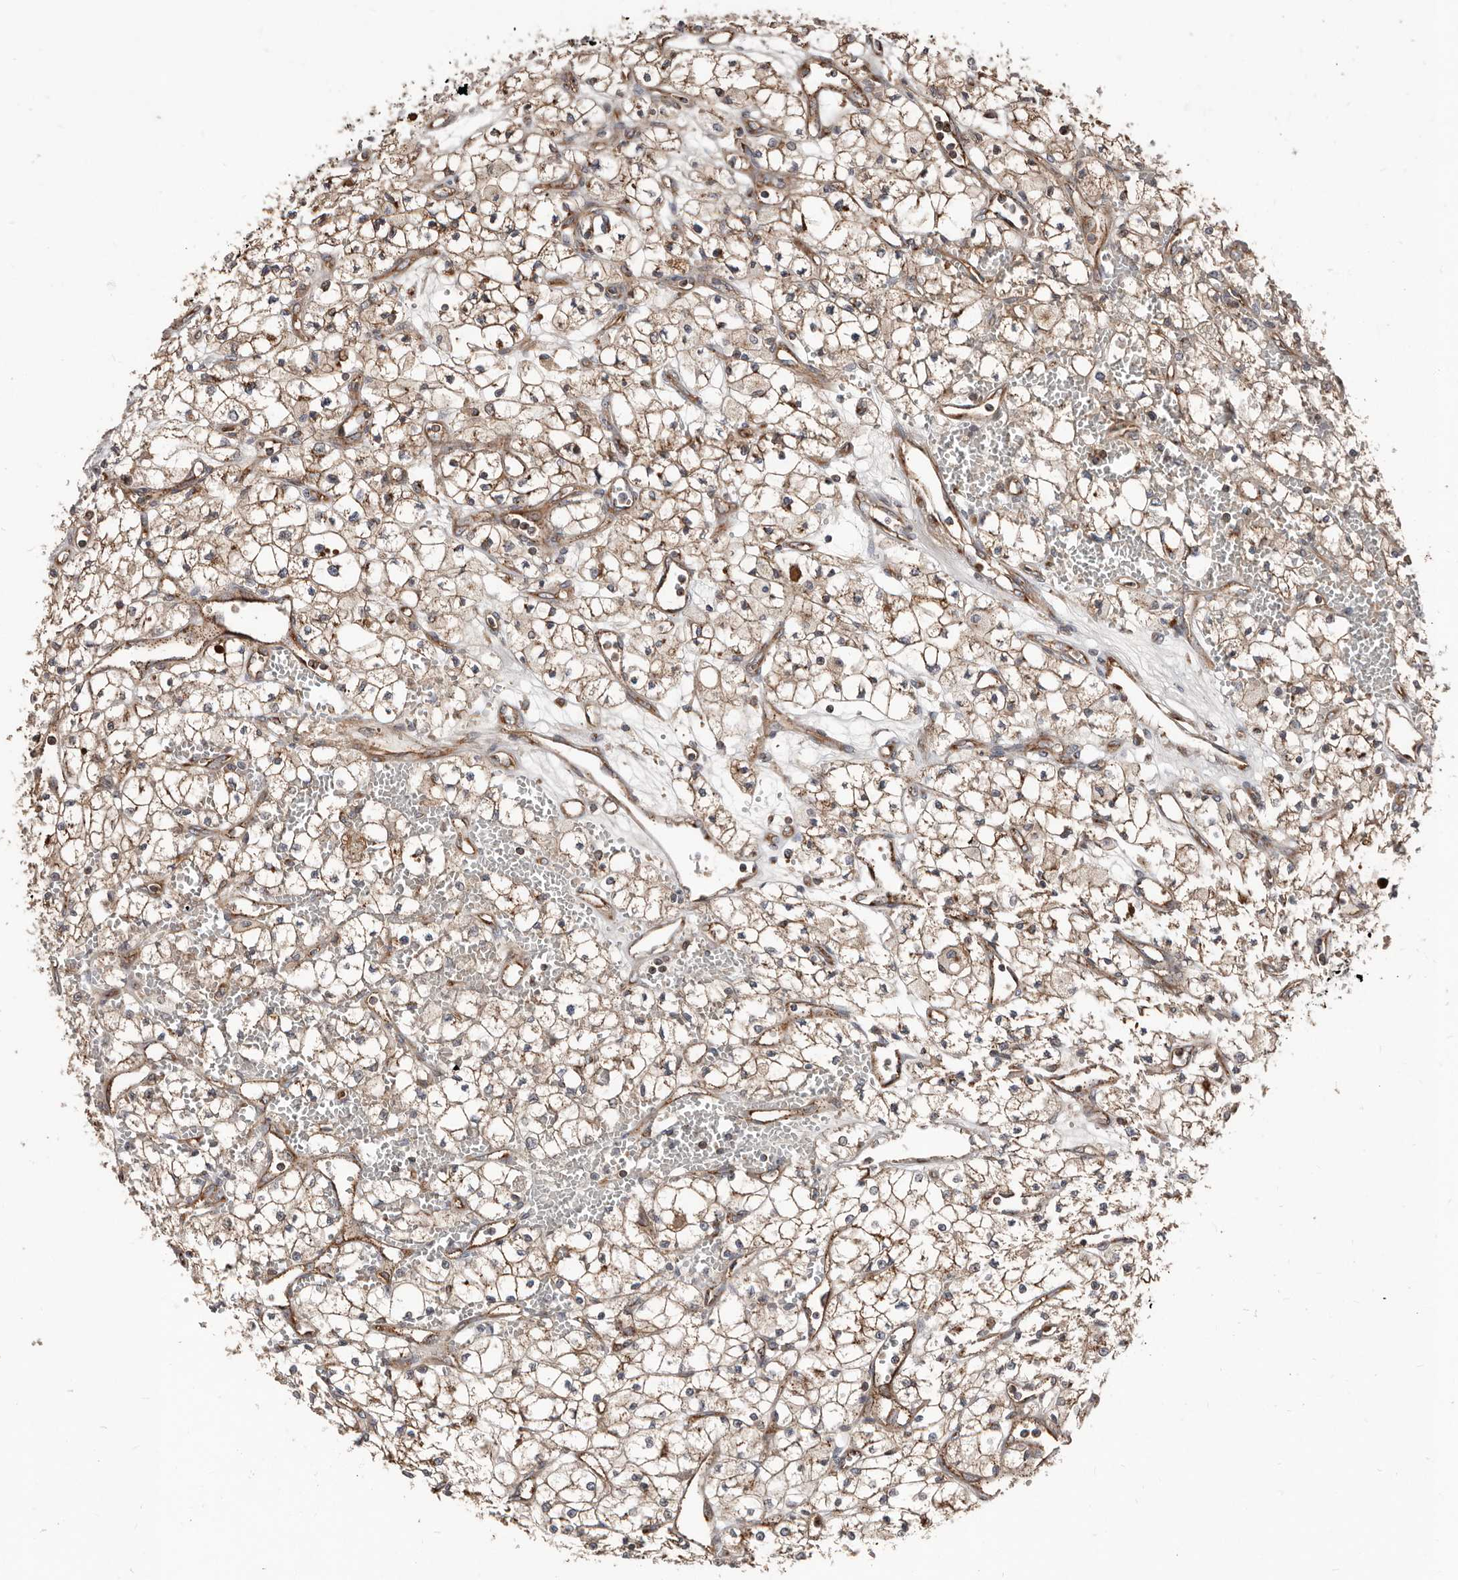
{"staining": {"intensity": "moderate", "quantity": ">75%", "location": "cytoplasmic/membranous"}, "tissue": "renal cancer", "cell_type": "Tumor cells", "image_type": "cancer", "snomed": [{"axis": "morphology", "description": "Adenocarcinoma, NOS"}, {"axis": "topography", "description": "Kidney"}], "caption": "Immunohistochemistry histopathology image of human renal cancer stained for a protein (brown), which displays medium levels of moderate cytoplasmic/membranous positivity in approximately >75% of tumor cells.", "gene": "COG1", "patient": {"sex": "male", "age": 59}}